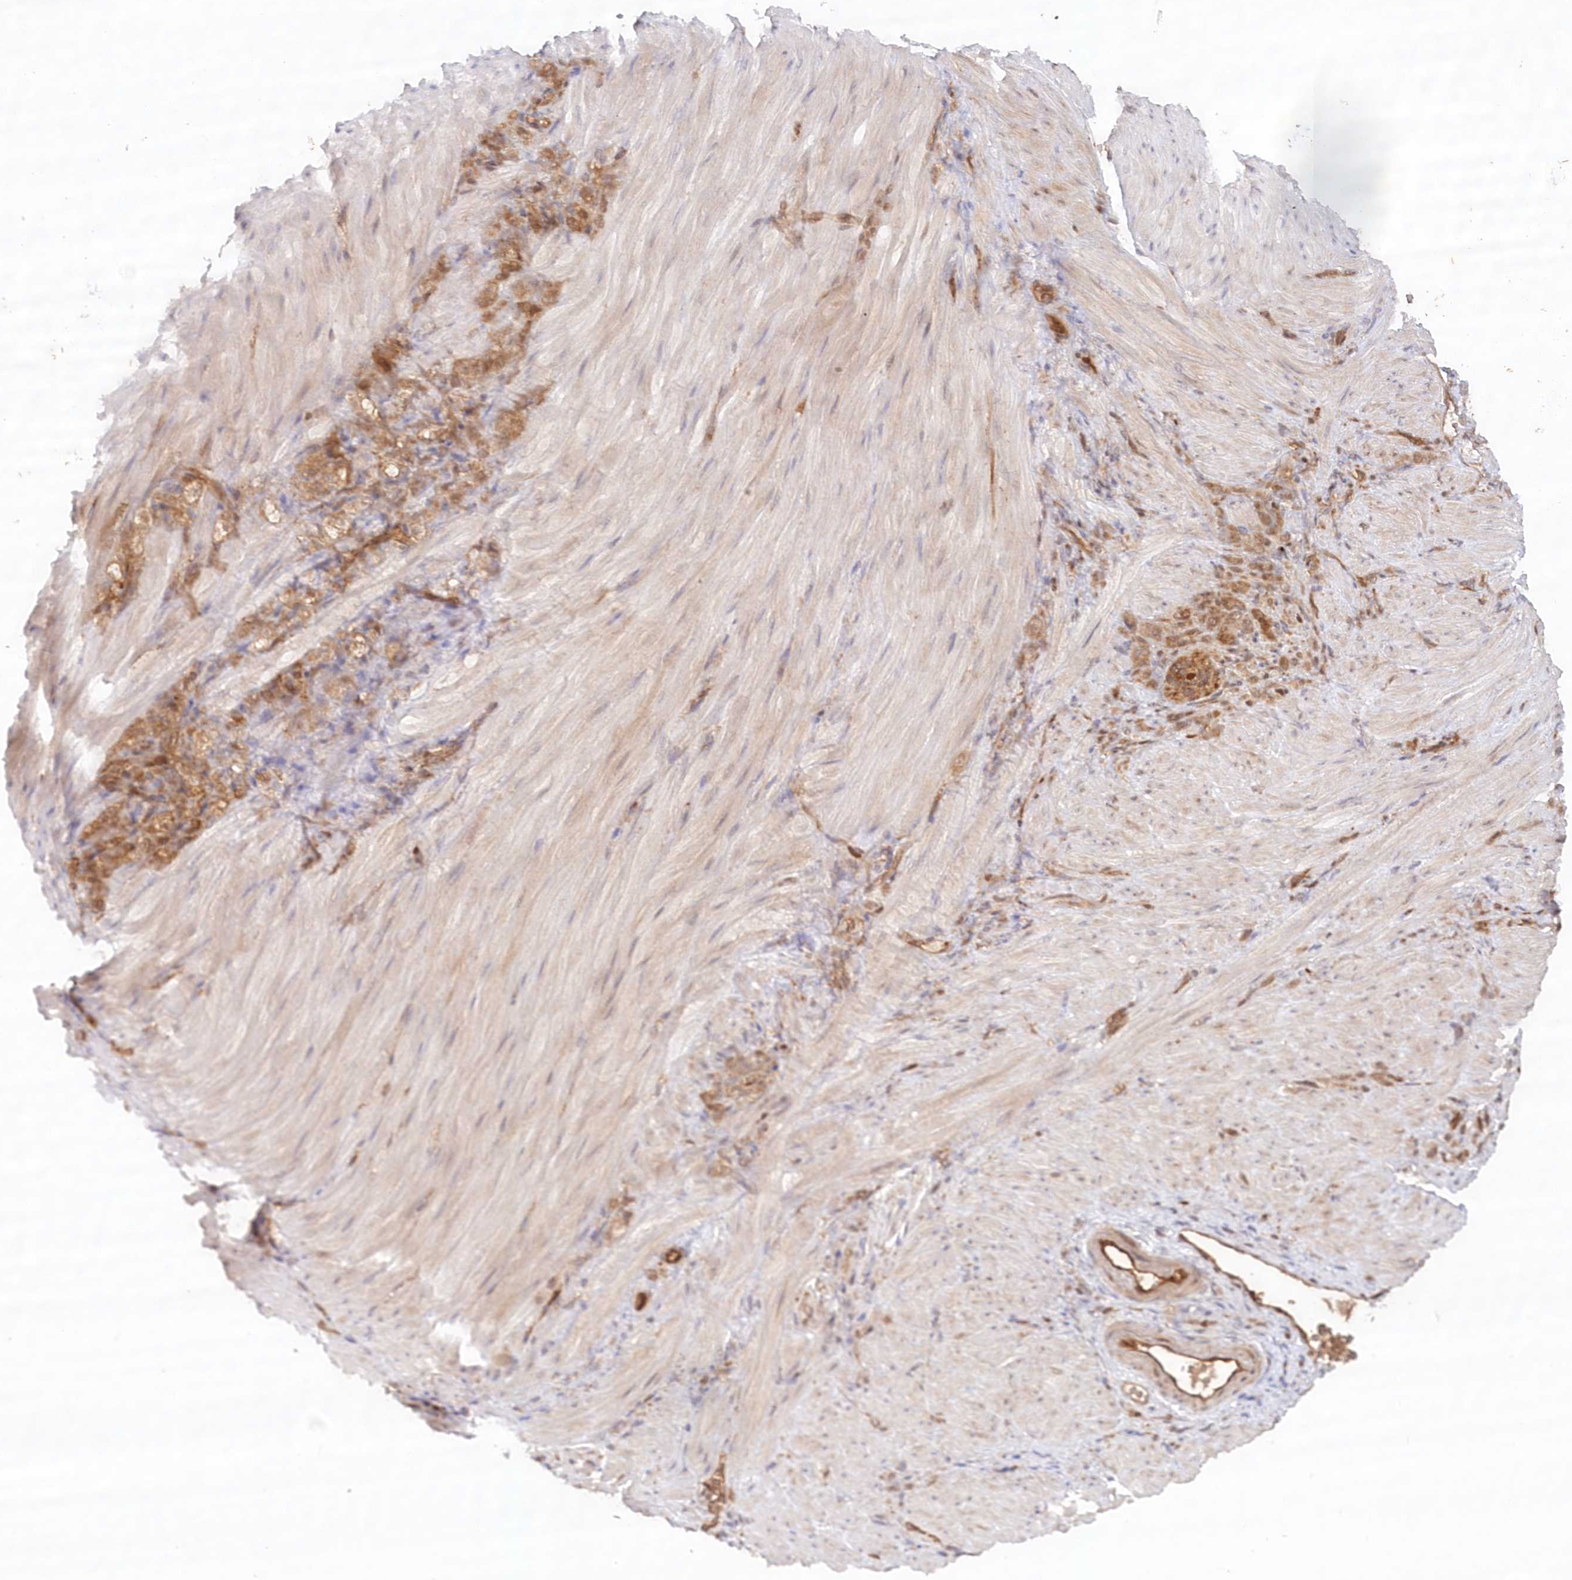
{"staining": {"intensity": "moderate", "quantity": ">75%", "location": "cytoplasmic/membranous"}, "tissue": "stomach cancer", "cell_type": "Tumor cells", "image_type": "cancer", "snomed": [{"axis": "morphology", "description": "Normal tissue, NOS"}, {"axis": "morphology", "description": "Adenocarcinoma, NOS"}, {"axis": "topography", "description": "Stomach"}], "caption": "Tumor cells show medium levels of moderate cytoplasmic/membranous positivity in approximately >75% of cells in human adenocarcinoma (stomach).", "gene": "GBE1", "patient": {"sex": "male", "age": 82}}